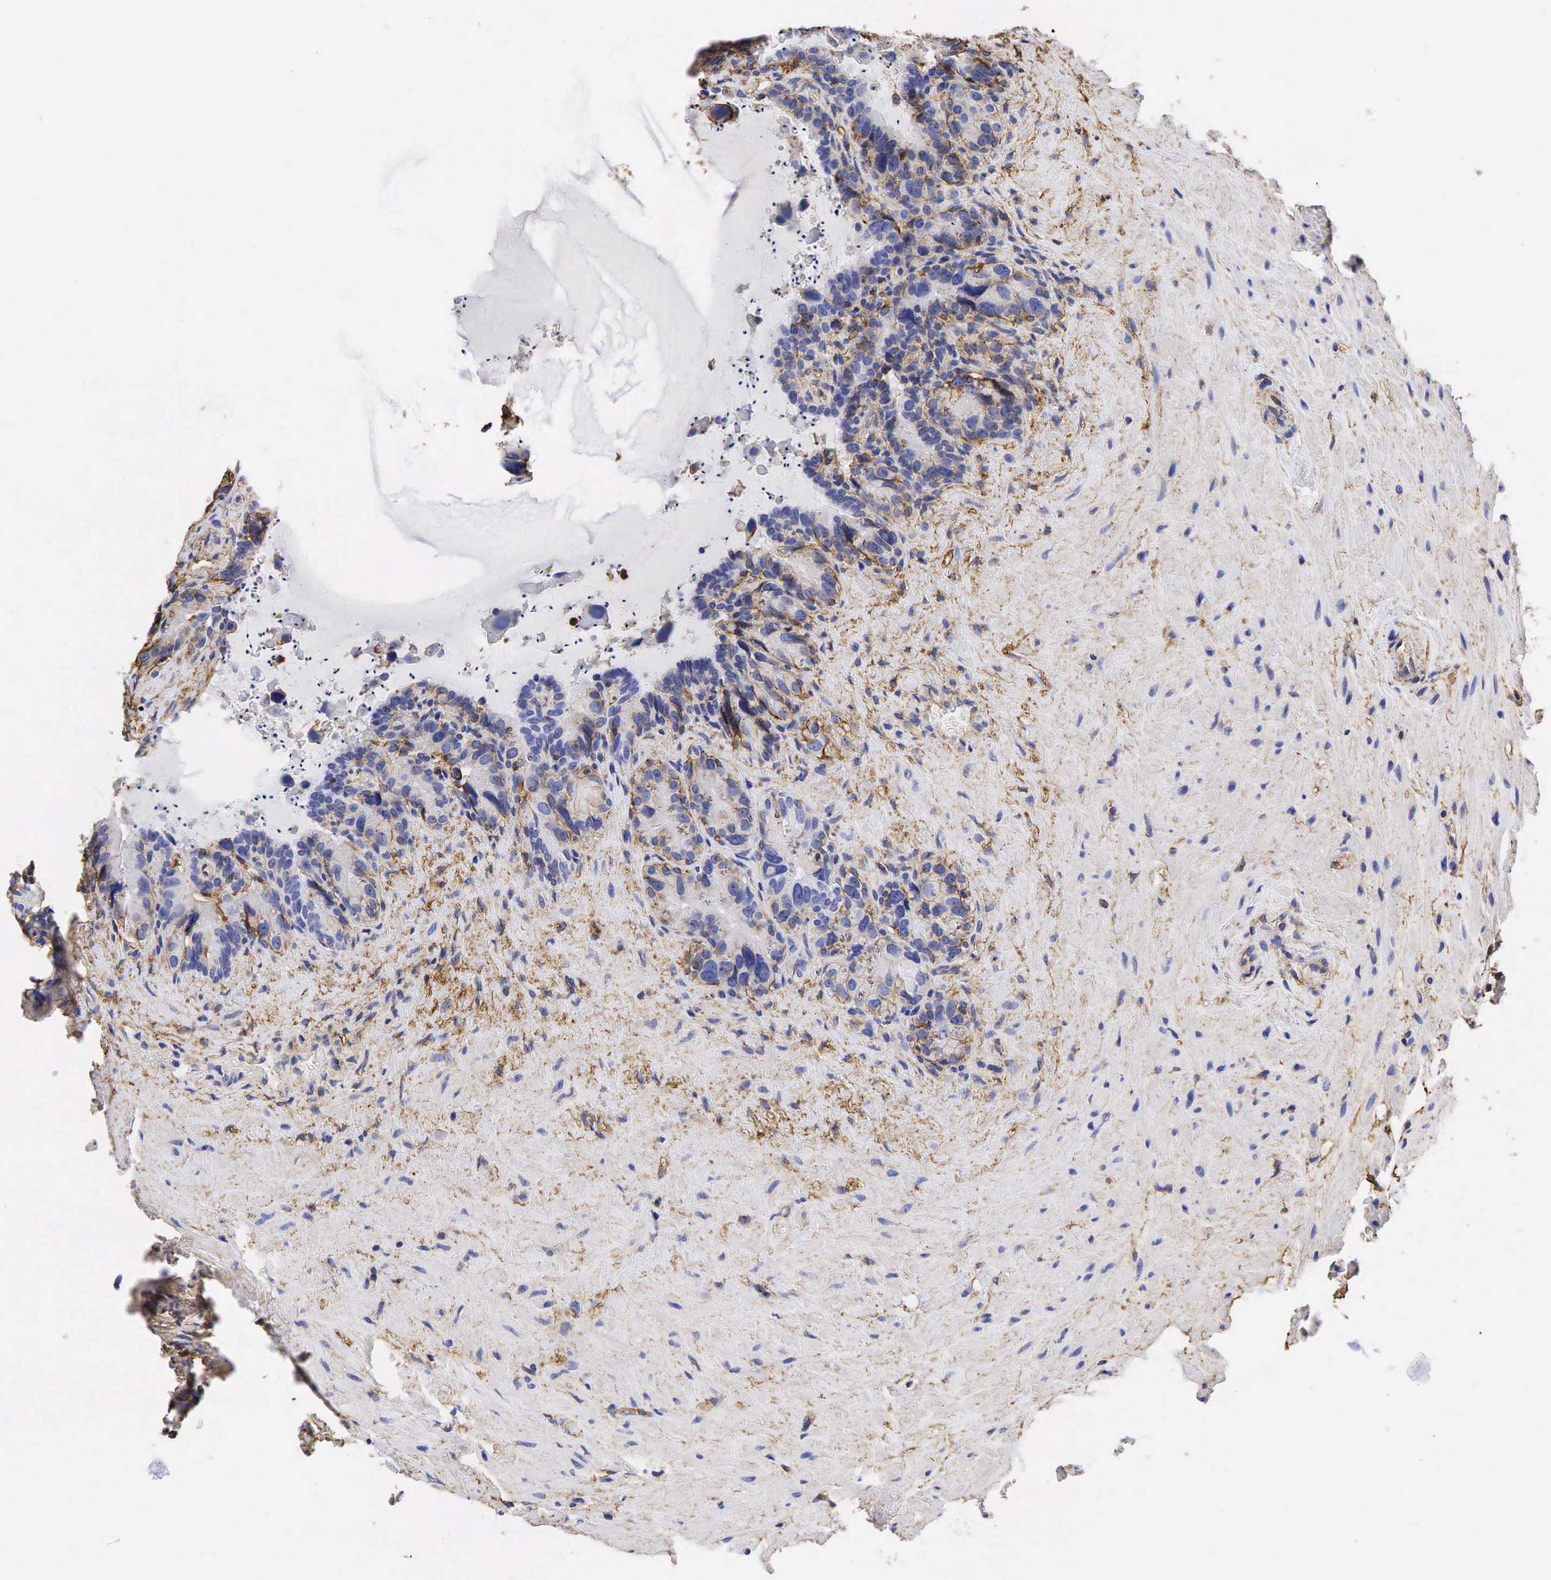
{"staining": {"intensity": "moderate", "quantity": "25%-75%", "location": "cytoplasmic/membranous"}, "tissue": "seminal vesicle", "cell_type": "Glandular cells", "image_type": "normal", "snomed": [{"axis": "morphology", "description": "Normal tissue, NOS"}, {"axis": "topography", "description": "Seminal veicle"}], "caption": "Immunohistochemical staining of unremarkable human seminal vesicle reveals 25%-75% levels of moderate cytoplasmic/membranous protein expression in approximately 25%-75% of glandular cells. (brown staining indicates protein expression, while blue staining denotes nuclei).", "gene": "CD99", "patient": {"sex": "male", "age": 63}}